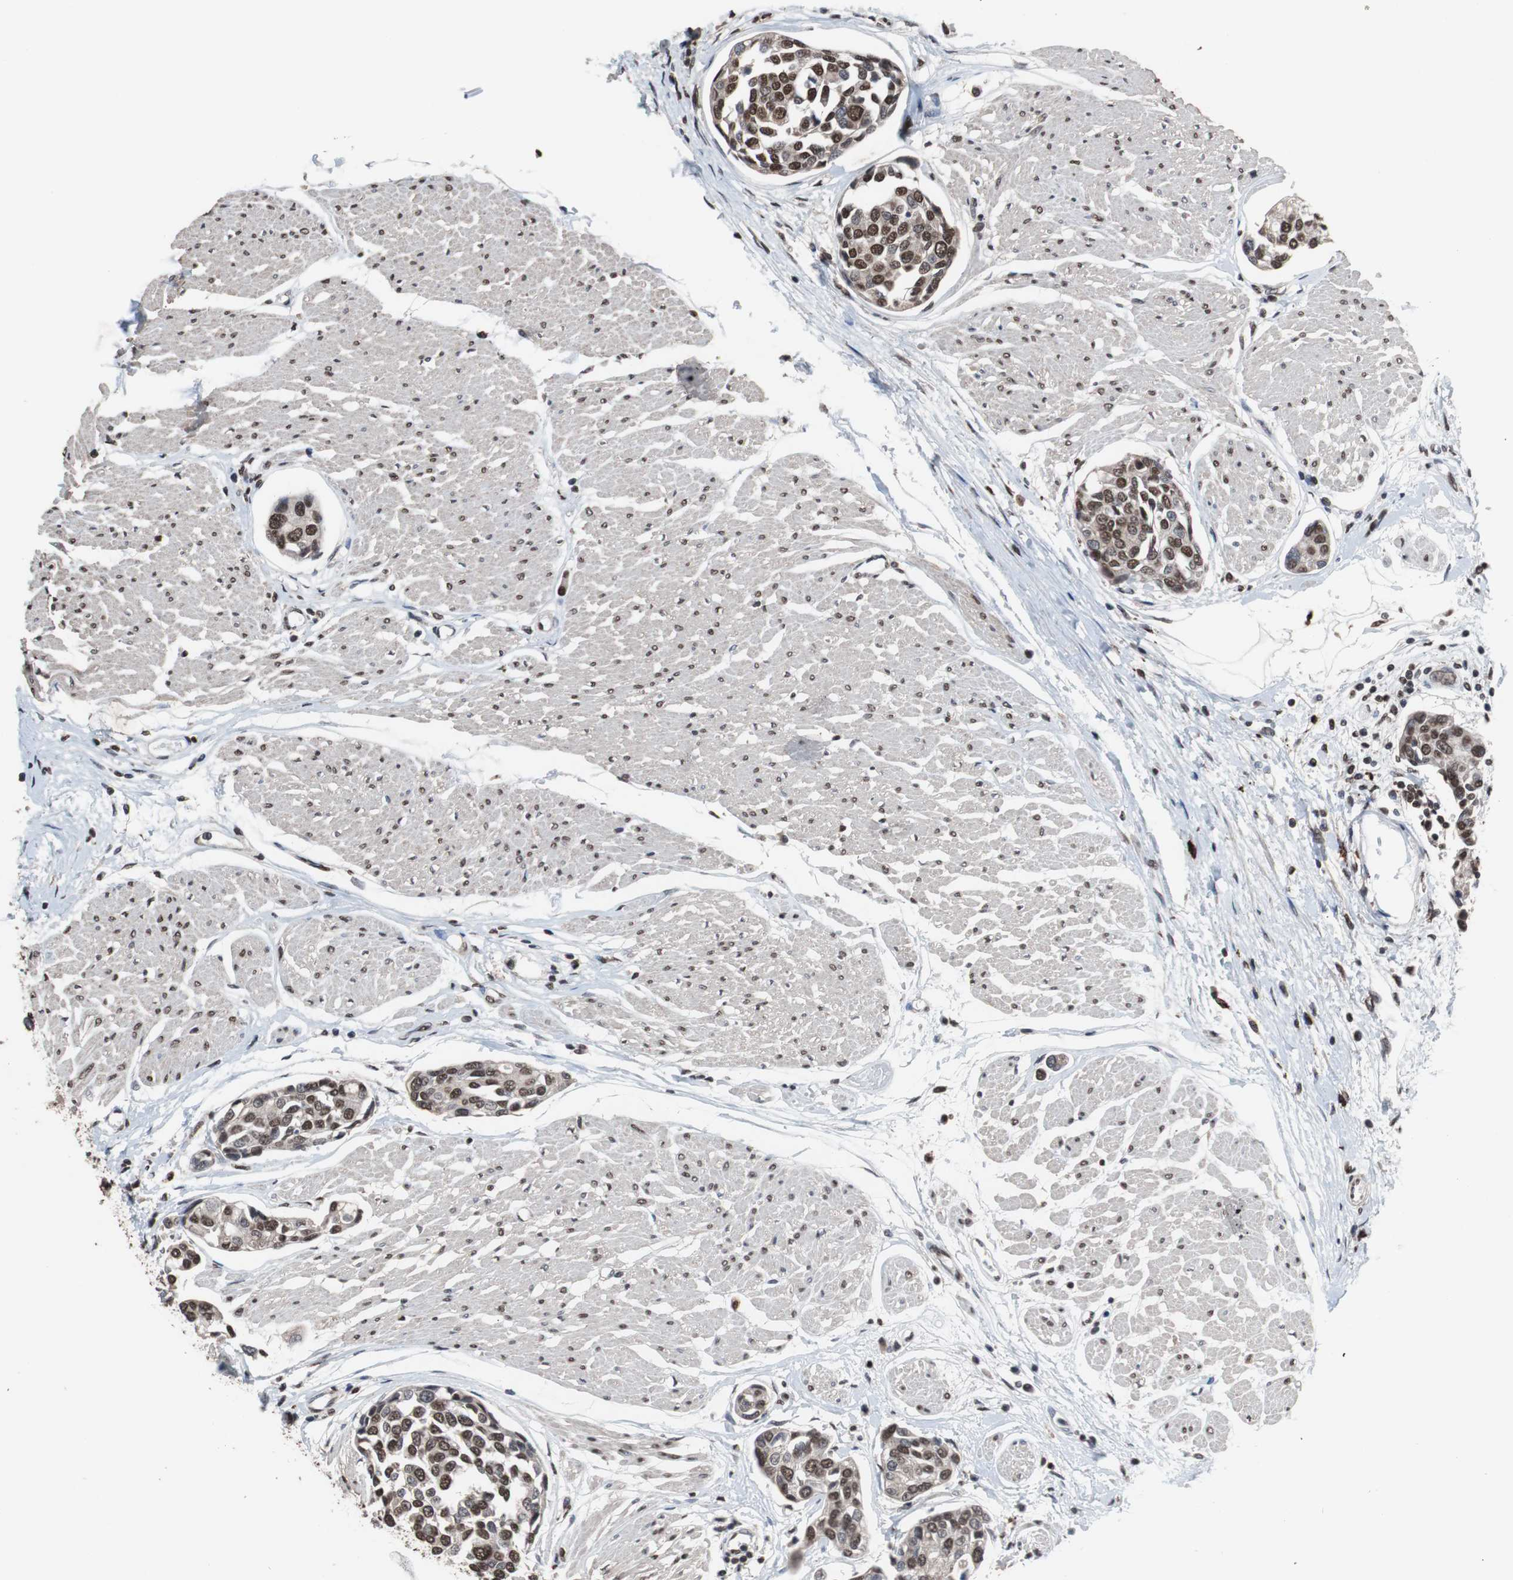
{"staining": {"intensity": "moderate", "quantity": ">75%", "location": "nuclear"}, "tissue": "urothelial cancer", "cell_type": "Tumor cells", "image_type": "cancer", "snomed": [{"axis": "morphology", "description": "Urothelial carcinoma, High grade"}, {"axis": "topography", "description": "Urinary bladder"}], "caption": "The micrograph reveals immunohistochemical staining of urothelial carcinoma (high-grade). There is moderate nuclear positivity is appreciated in about >75% of tumor cells. The protein of interest is shown in brown color, while the nuclei are stained blue.", "gene": "MED27", "patient": {"sex": "male", "age": 78}}